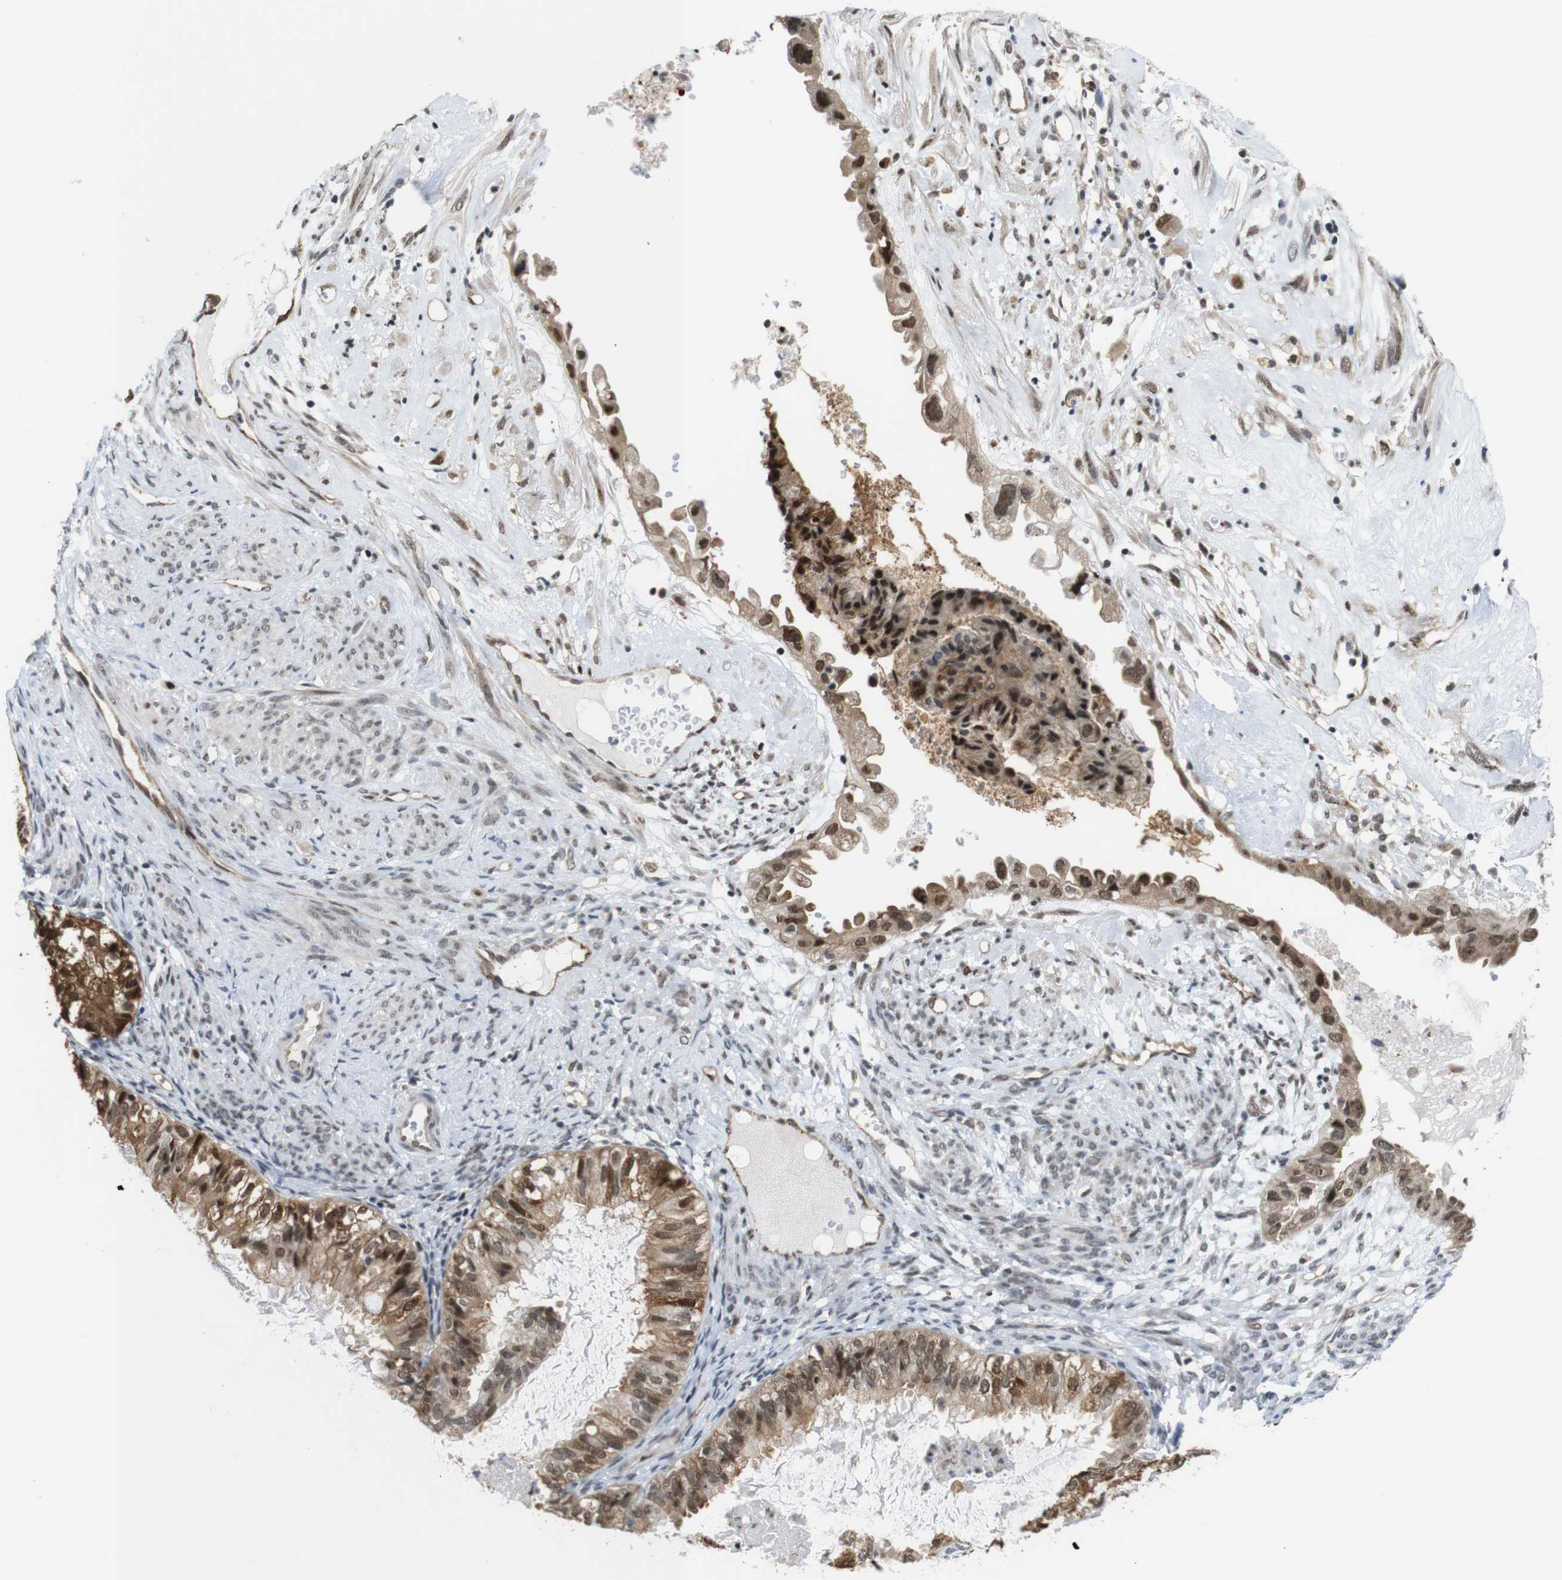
{"staining": {"intensity": "moderate", "quantity": ">75%", "location": "cytoplasmic/membranous,nuclear"}, "tissue": "cervical cancer", "cell_type": "Tumor cells", "image_type": "cancer", "snomed": [{"axis": "morphology", "description": "Normal tissue, NOS"}, {"axis": "morphology", "description": "Adenocarcinoma, NOS"}, {"axis": "topography", "description": "Cervix"}, {"axis": "topography", "description": "Endometrium"}], "caption": "Moderate cytoplasmic/membranous and nuclear staining is present in approximately >75% of tumor cells in cervical cancer. Ihc stains the protein in brown and the nuclei are stained blue.", "gene": "PNMA8A", "patient": {"sex": "female", "age": 86}}